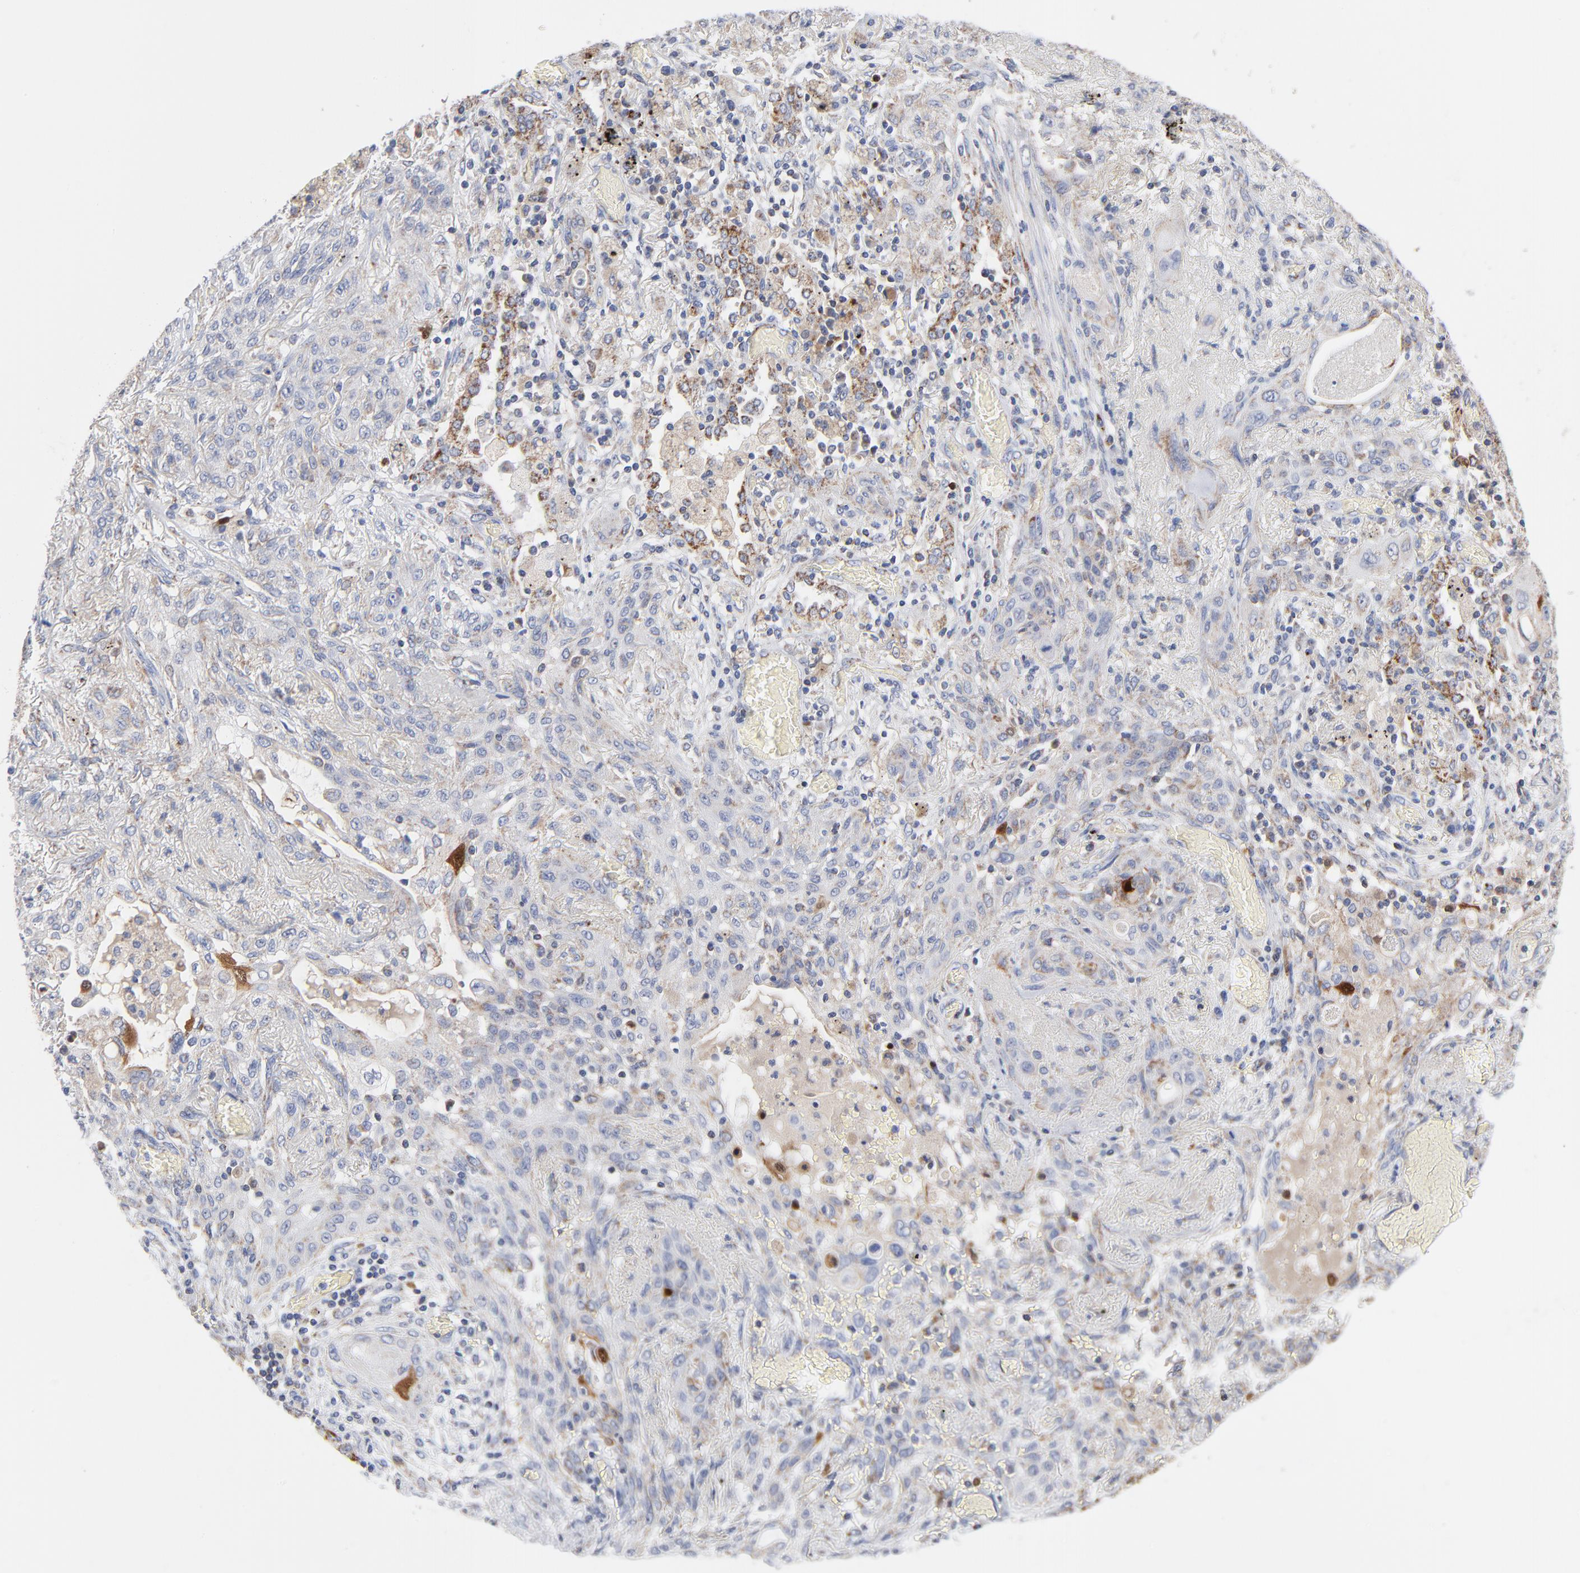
{"staining": {"intensity": "weak", "quantity": "25%-75%", "location": "cytoplasmic/membranous"}, "tissue": "lung cancer", "cell_type": "Tumor cells", "image_type": "cancer", "snomed": [{"axis": "morphology", "description": "Squamous cell carcinoma, NOS"}, {"axis": "topography", "description": "Lung"}], "caption": "Immunohistochemical staining of human lung squamous cell carcinoma exhibits low levels of weak cytoplasmic/membranous positivity in approximately 25%-75% of tumor cells. The protein is stained brown, and the nuclei are stained in blue (DAB IHC with brightfield microscopy, high magnification).", "gene": "DIABLO", "patient": {"sex": "female", "age": 47}}